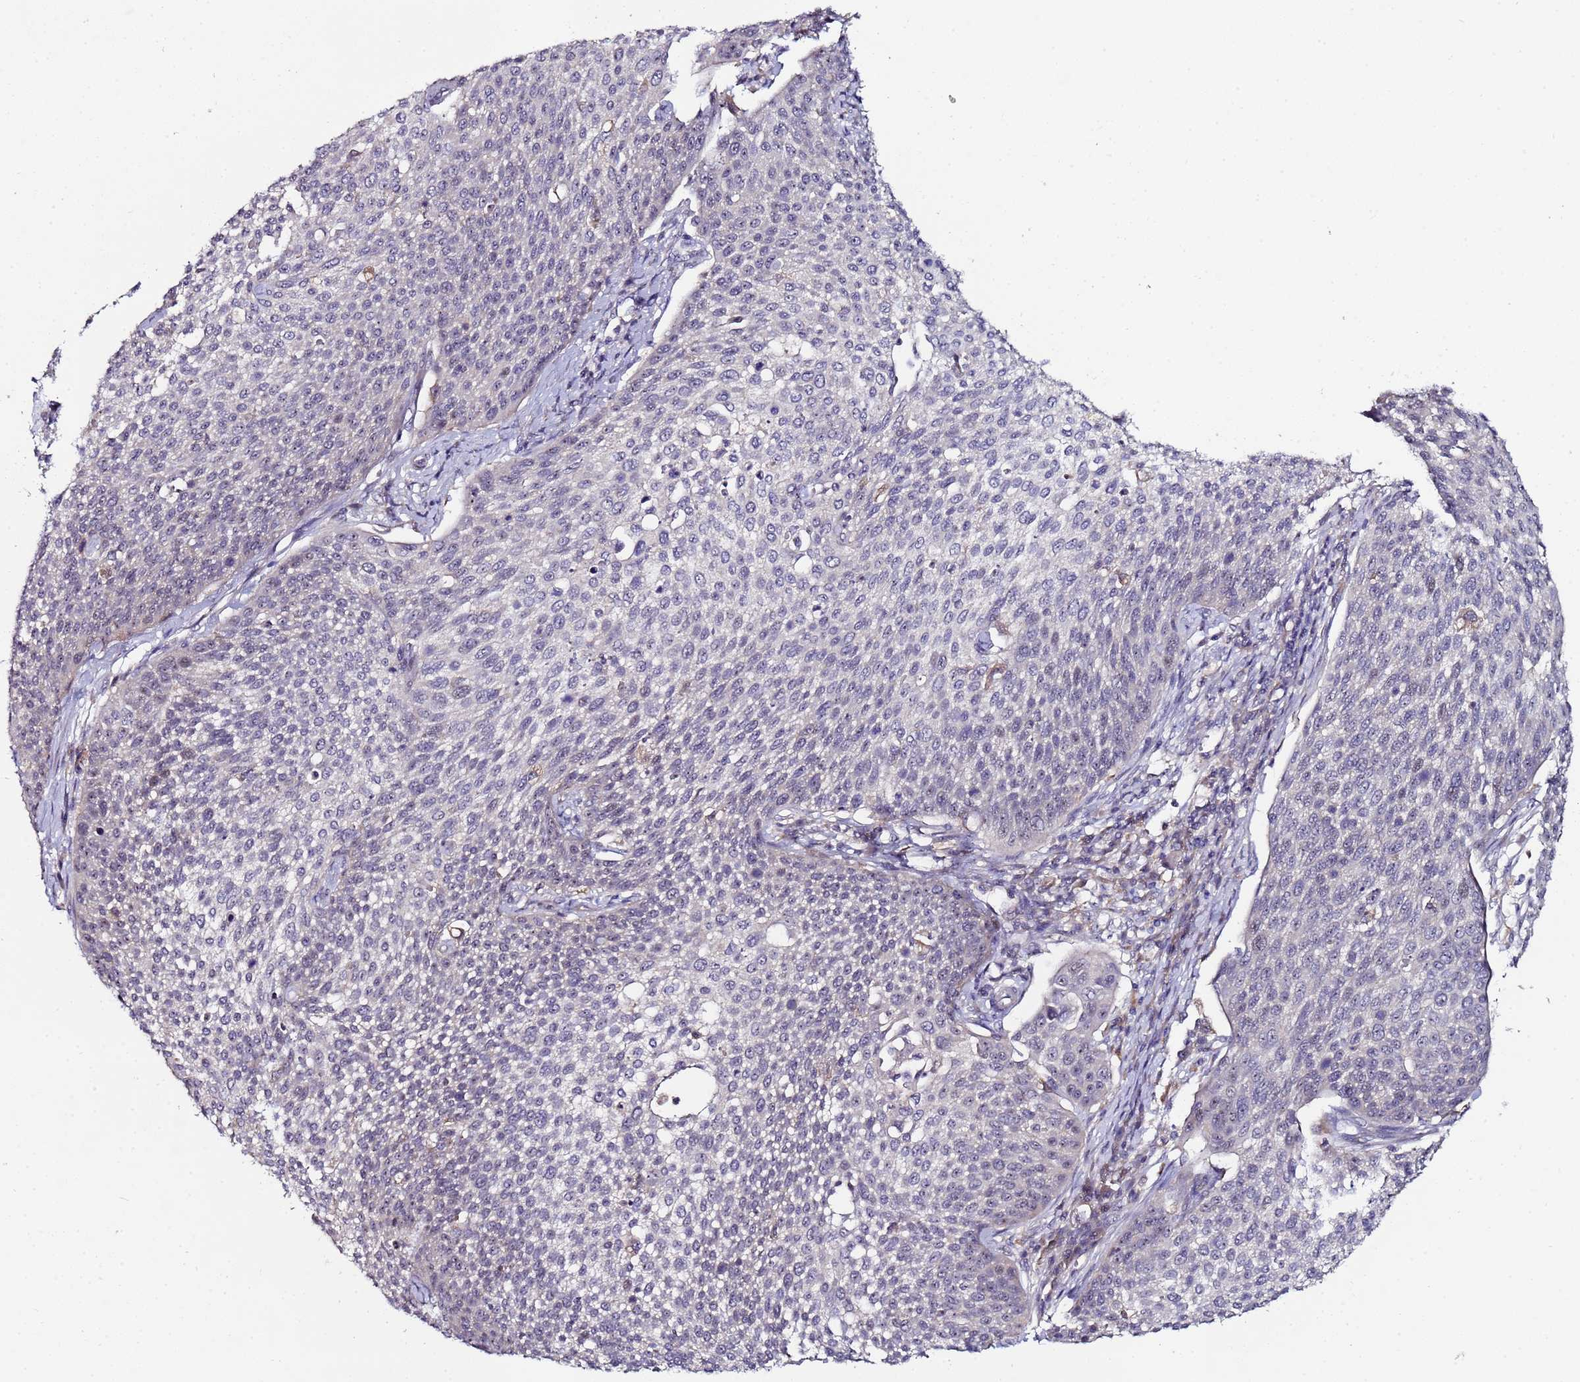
{"staining": {"intensity": "negative", "quantity": "none", "location": "none"}, "tissue": "cervical cancer", "cell_type": "Tumor cells", "image_type": "cancer", "snomed": [{"axis": "morphology", "description": "Squamous cell carcinoma, NOS"}, {"axis": "topography", "description": "Cervix"}], "caption": "This photomicrograph is of squamous cell carcinoma (cervical) stained with immunohistochemistry to label a protein in brown with the nuclei are counter-stained blue. There is no expression in tumor cells.", "gene": "KRI1", "patient": {"sex": "female", "age": 34}}